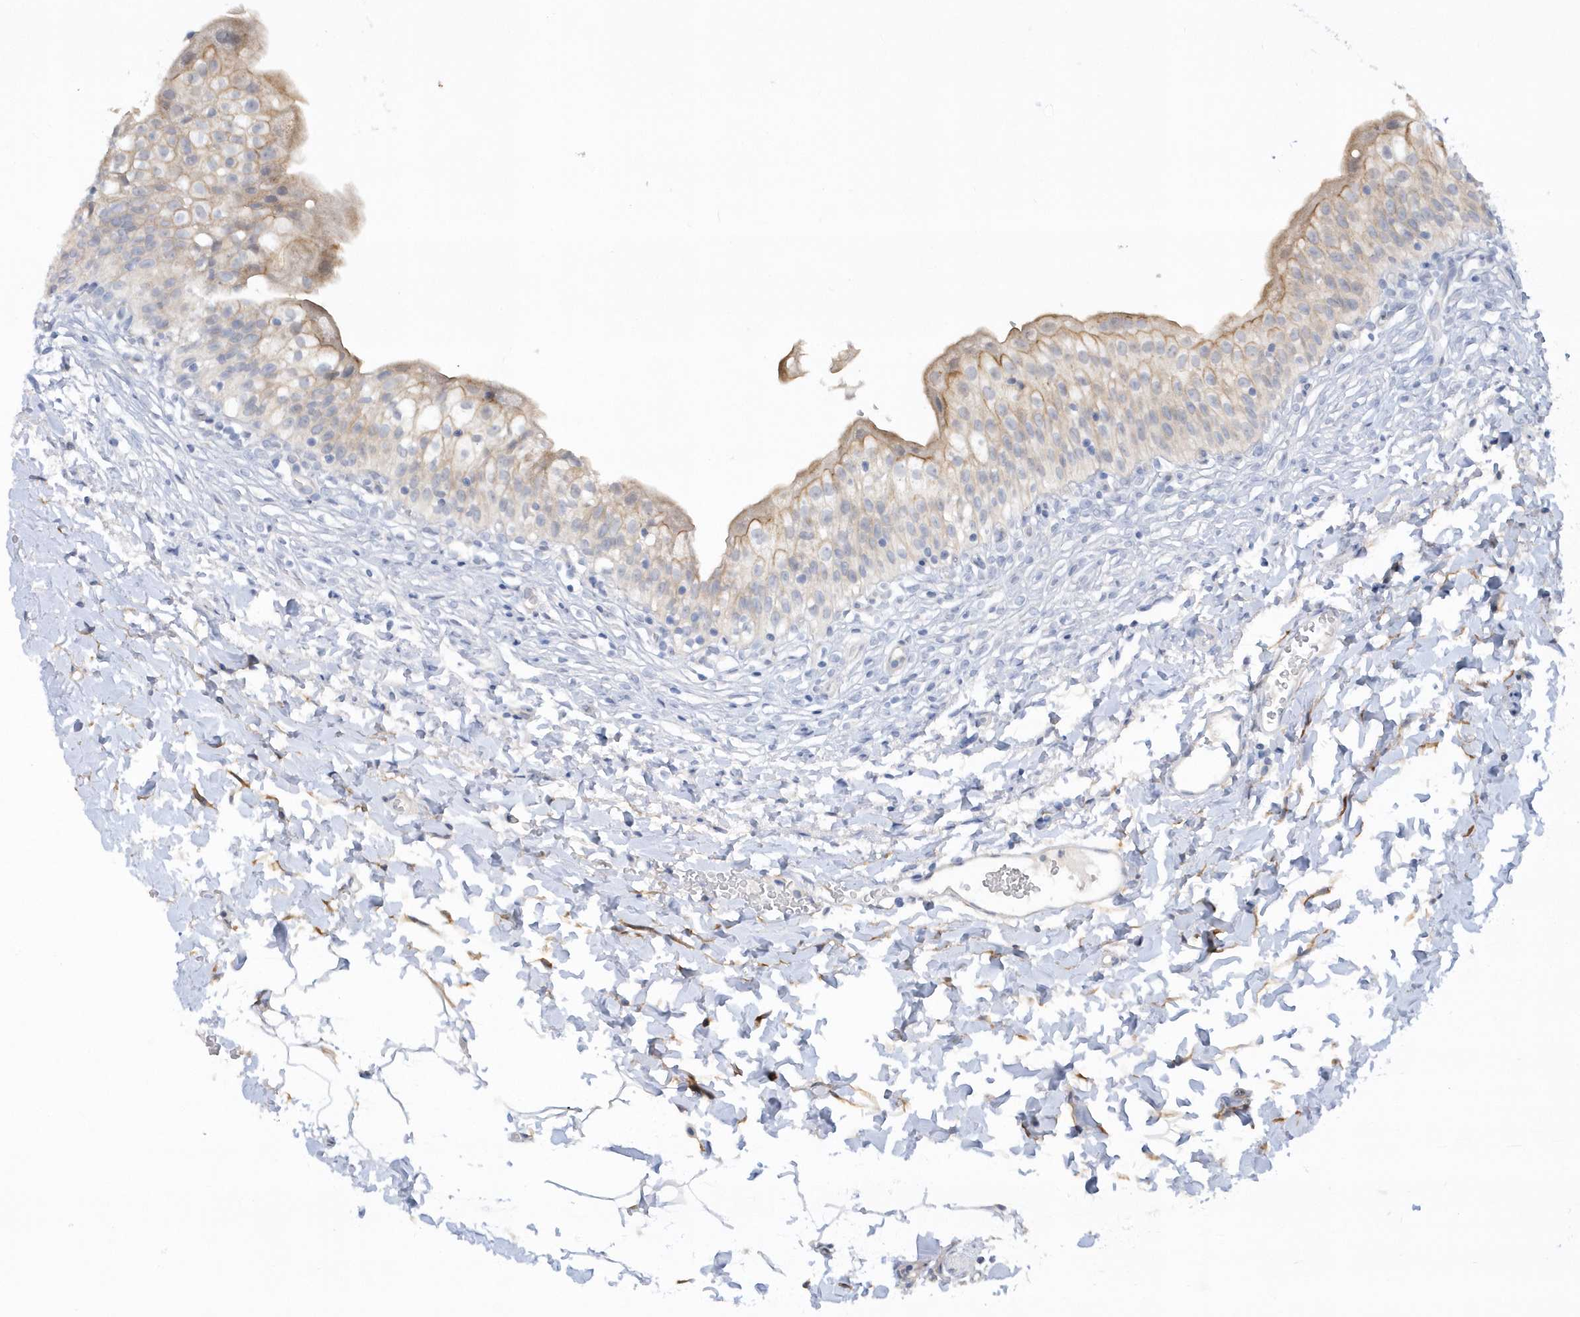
{"staining": {"intensity": "moderate", "quantity": "<25%", "location": "cytoplasmic/membranous"}, "tissue": "urinary bladder", "cell_type": "Urothelial cells", "image_type": "normal", "snomed": [{"axis": "morphology", "description": "Normal tissue, NOS"}, {"axis": "topography", "description": "Urinary bladder"}], "caption": "Approximately <25% of urothelial cells in benign urinary bladder reveal moderate cytoplasmic/membranous protein expression as visualized by brown immunohistochemical staining.", "gene": "RPEL1", "patient": {"sex": "male", "age": 55}}